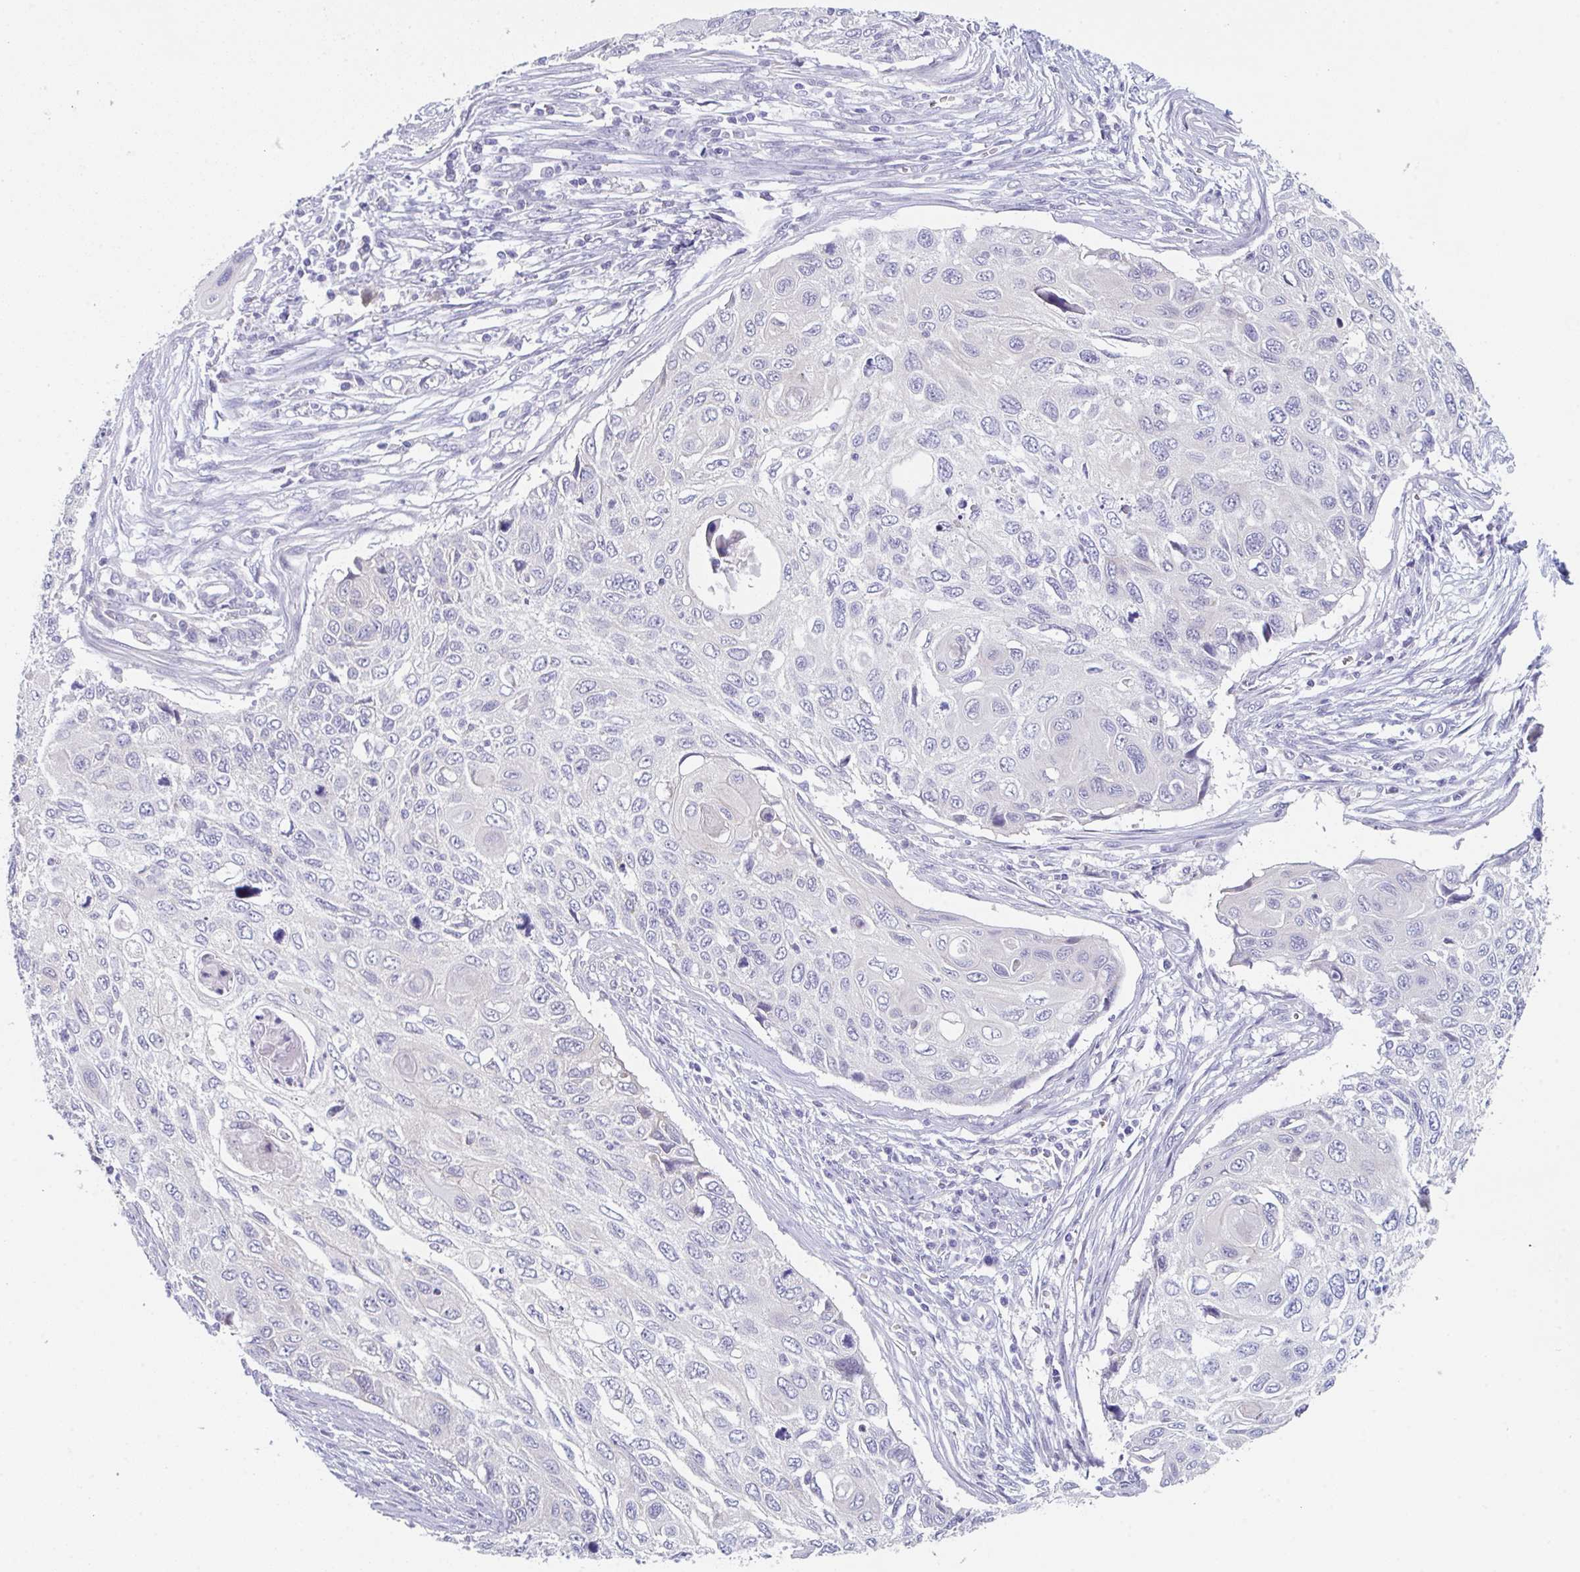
{"staining": {"intensity": "negative", "quantity": "none", "location": "none"}, "tissue": "cervical cancer", "cell_type": "Tumor cells", "image_type": "cancer", "snomed": [{"axis": "morphology", "description": "Squamous cell carcinoma, NOS"}, {"axis": "topography", "description": "Cervix"}], "caption": "IHC photomicrograph of neoplastic tissue: human cervical squamous cell carcinoma stained with DAB (3,3'-diaminobenzidine) reveals no significant protein expression in tumor cells.", "gene": "PTPRD", "patient": {"sex": "female", "age": 70}}